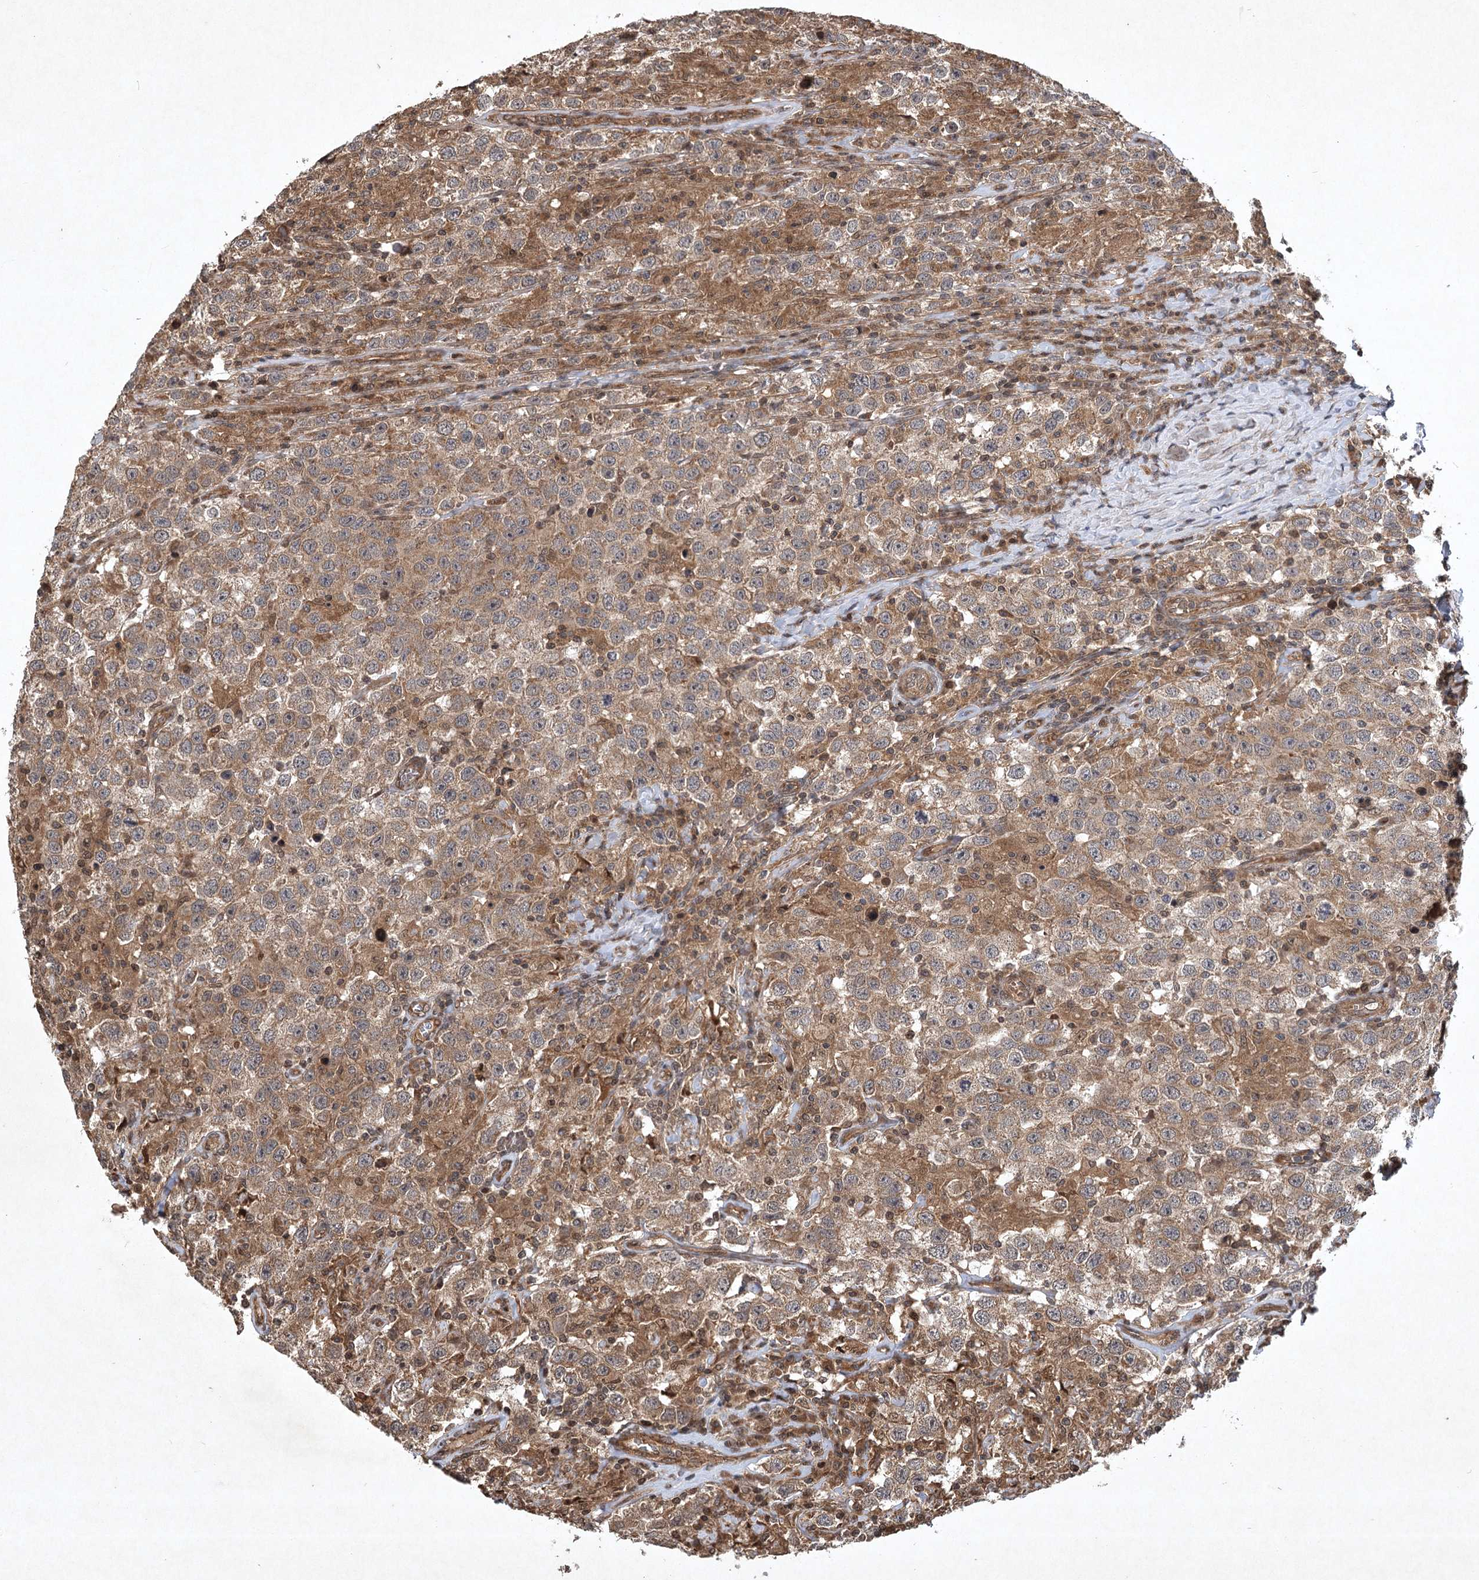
{"staining": {"intensity": "moderate", "quantity": ">75%", "location": "cytoplasmic/membranous"}, "tissue": "testis cancer", "cell_type": "Tumor cells", "image_type": "cancer", "snomed": [{"axis": "morphology", "description": "Seminoma, NOS"}, {"axis": "topography", "description": "Testis"}], "caption": "Tumor cells show moderate cytoplasmic/membranous positivity in approximately >75% of cells in seminoma (testis).", "gene": "INSIG2", "patient": {"sex": "male", "age": 41}}